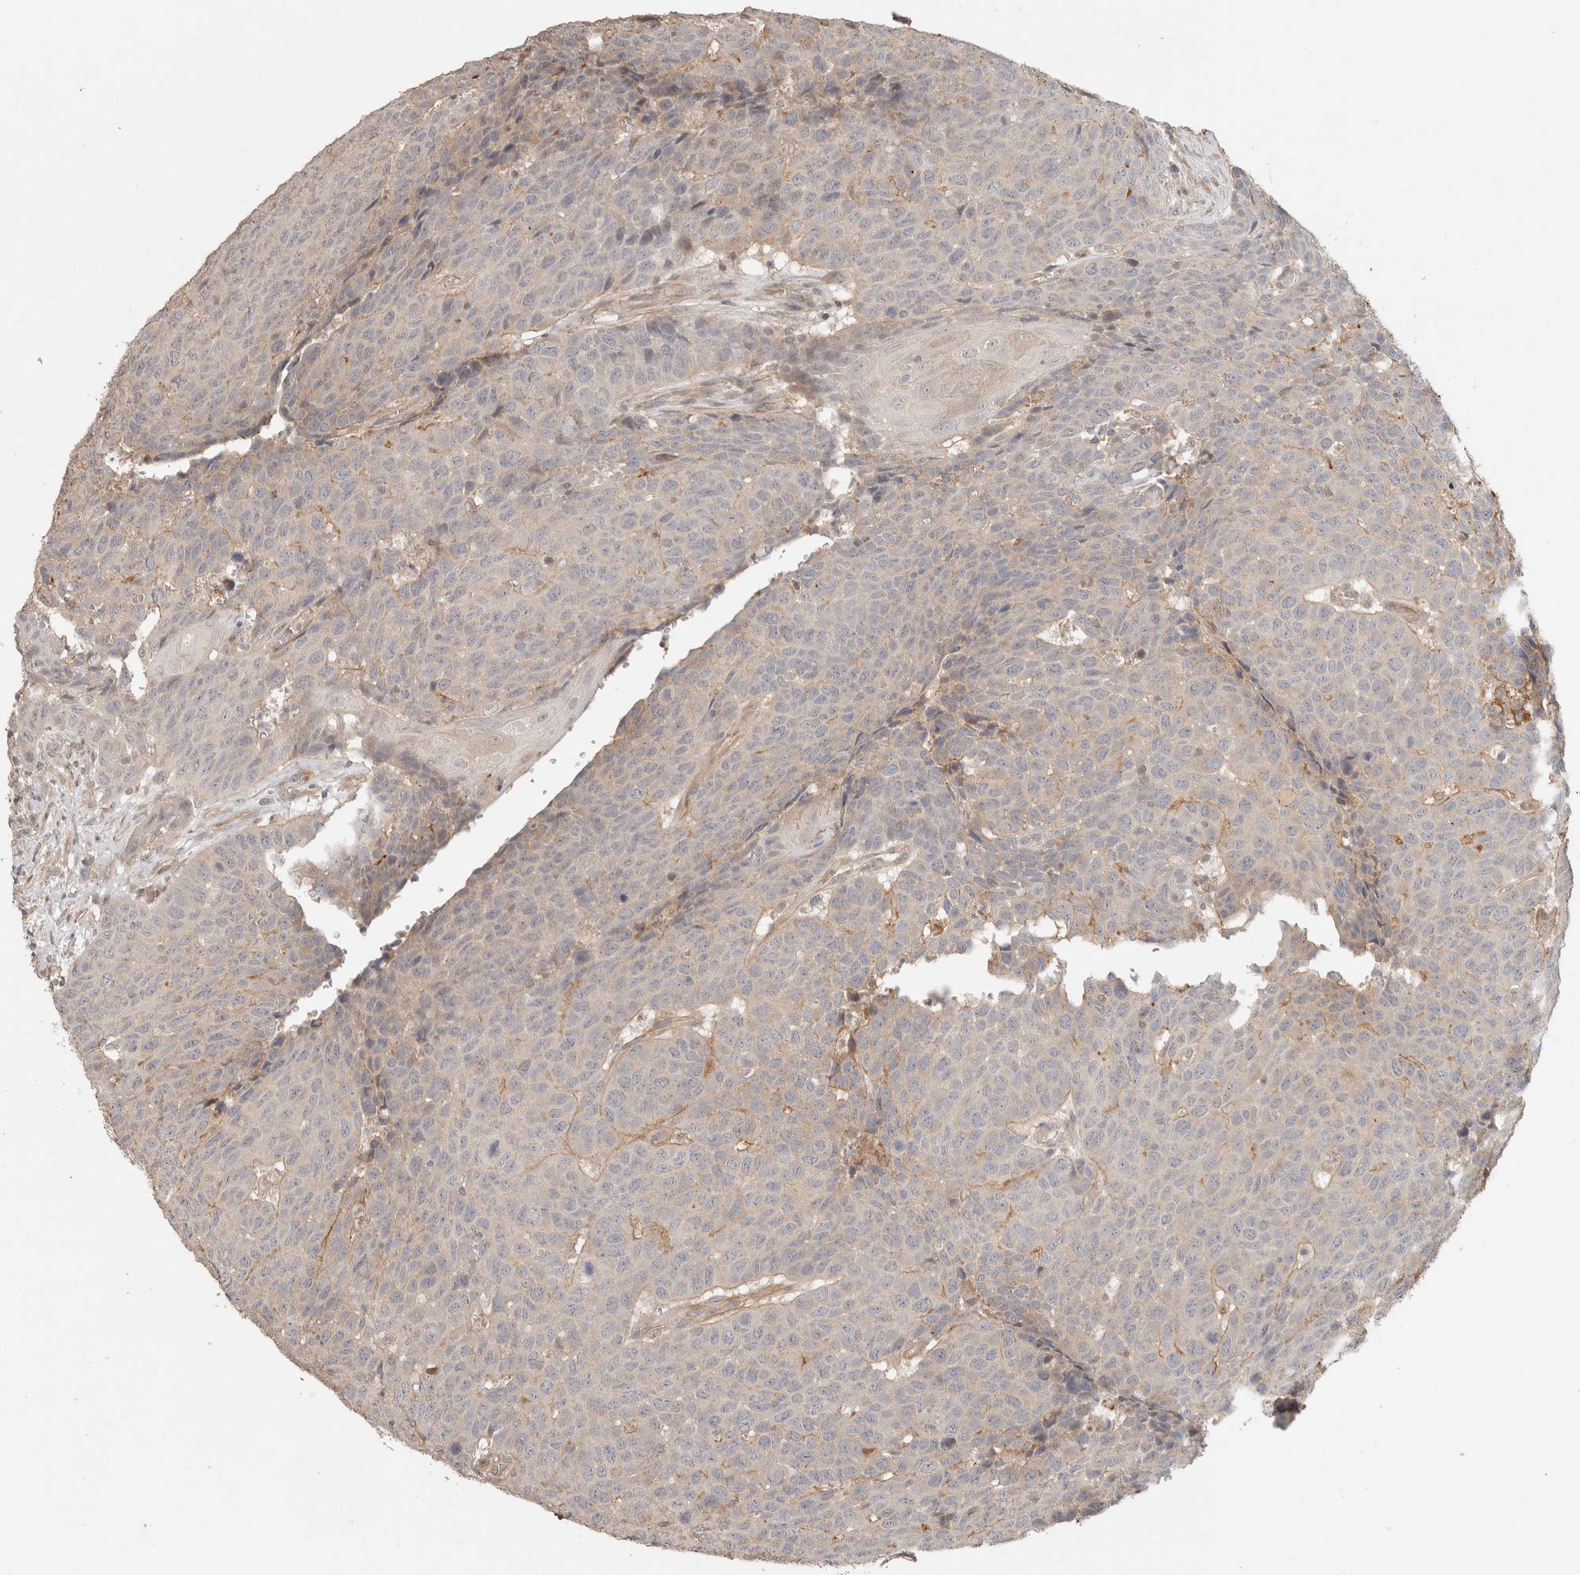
{"staining": {"intensity": "negative", "quantity": "none", "location": "none"}, "tissue": "head and neck cancer", "cell_type": "Tumor cells", "image_type": "cancer", "snomed": [{"axis": "morphology", "description": "Squamous cell carcinoma, NOS"}, {"axis": "topography", "description": "Head-Neck"}], "caption": "Head and neck cancer (squamous cell carcinoma) was stained to show a protein in brown. There is no significant positivity in tumor cells.", "gene": "HSPG2", "patient": {"sex": "male", "age": 66}}